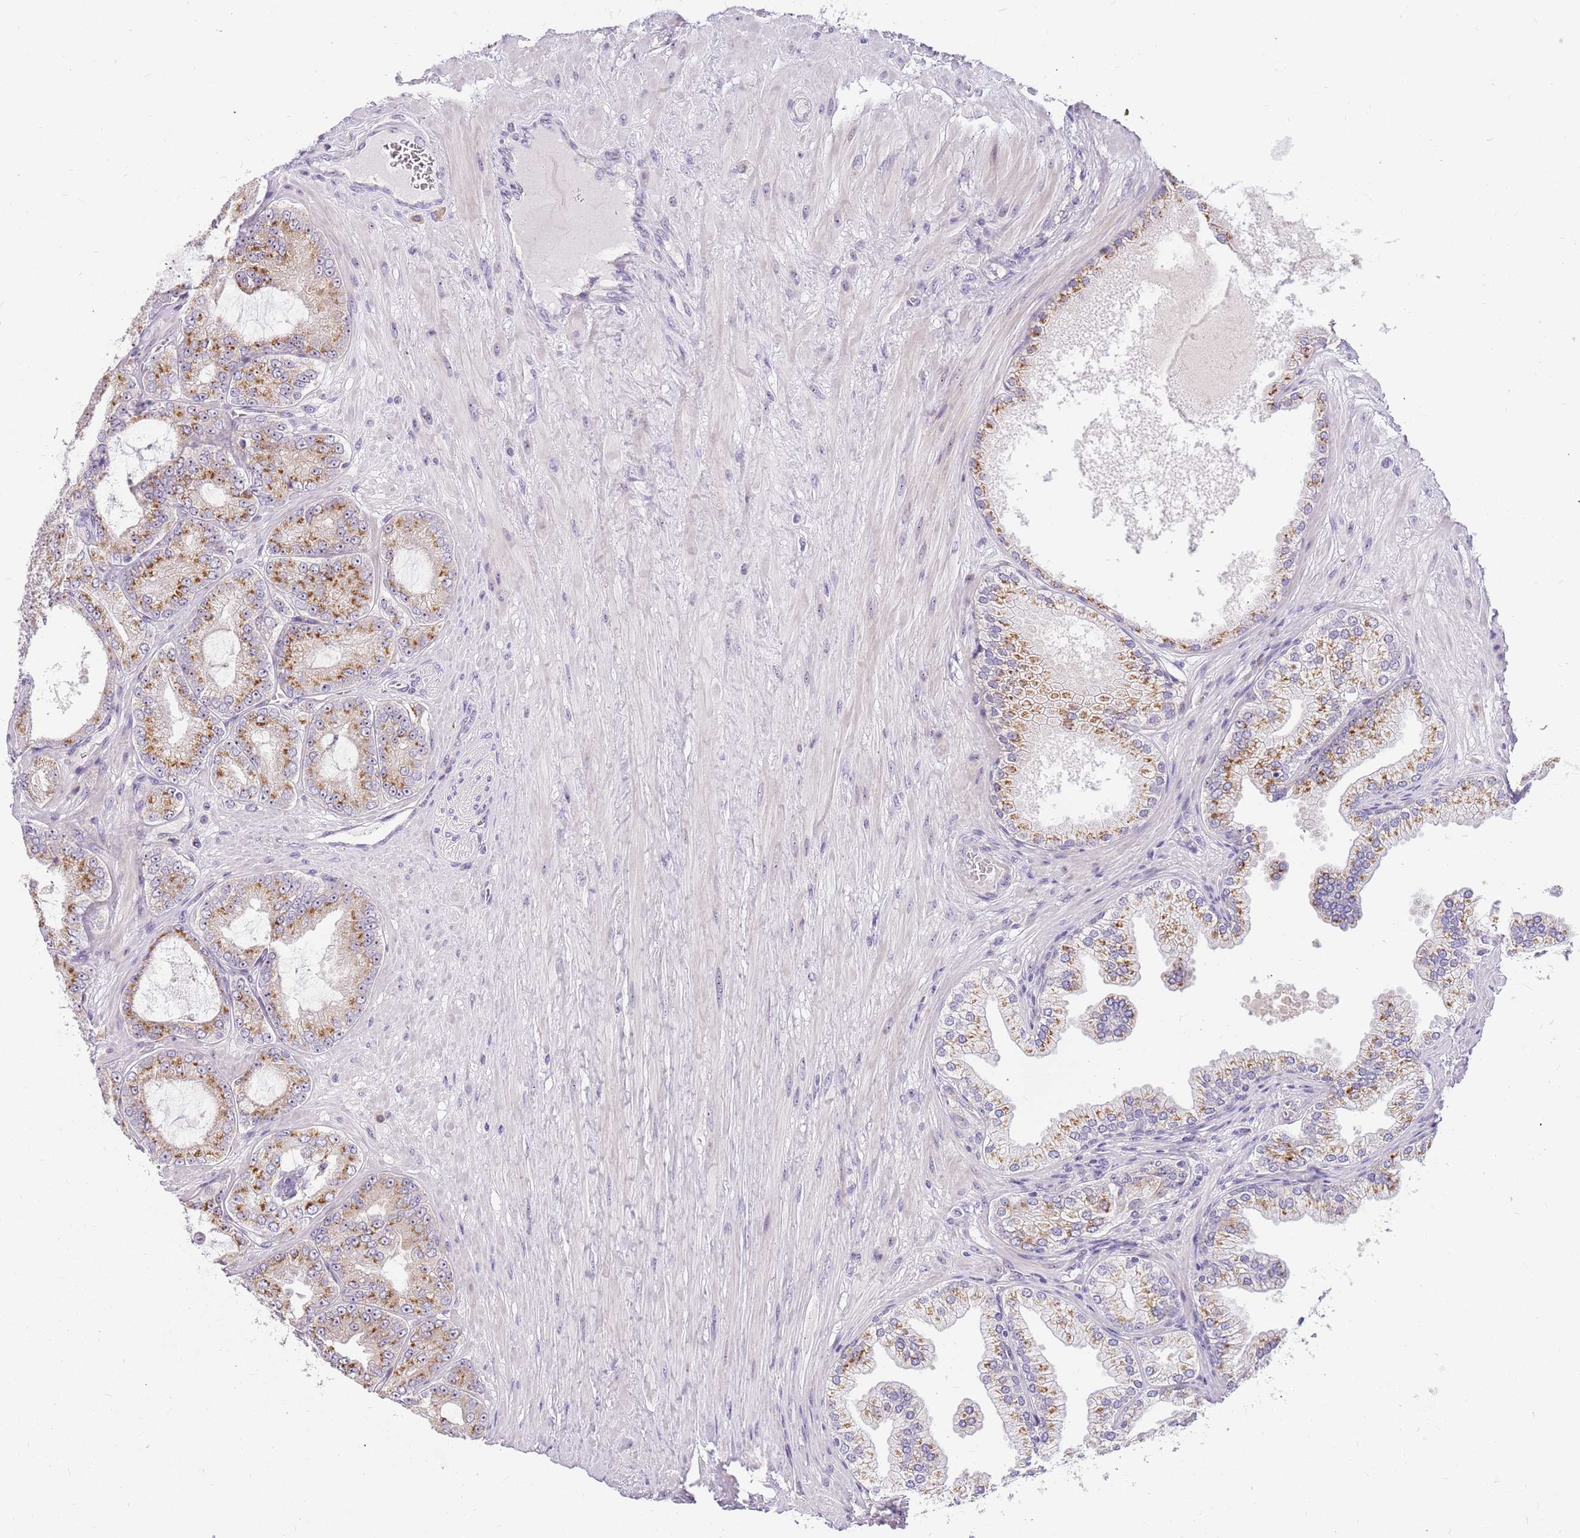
{"staining": {"intensity": "moderate", "quantity": ">75%", "location": "cytoplasmic/membranous"}, "tissue": "prostate cancer", "cell_type": "Tumor cells", "image_type": "cancer", "snomed": [{"axis": "morphology", "description": "Adenocarcinoma, Low grade"}, {"axis": "topography", "description": "Prostate"}], "caption": "Protein expression by immunohistochemistry (IHC) demonstrates moderate cytoplasmic/membranous positivity in about >75% of tumor cells in prostate cancer (low-grade adenocarcinoma).", "gene": "DNAJA3", "patient": {"sex": "male", "age": 63}}